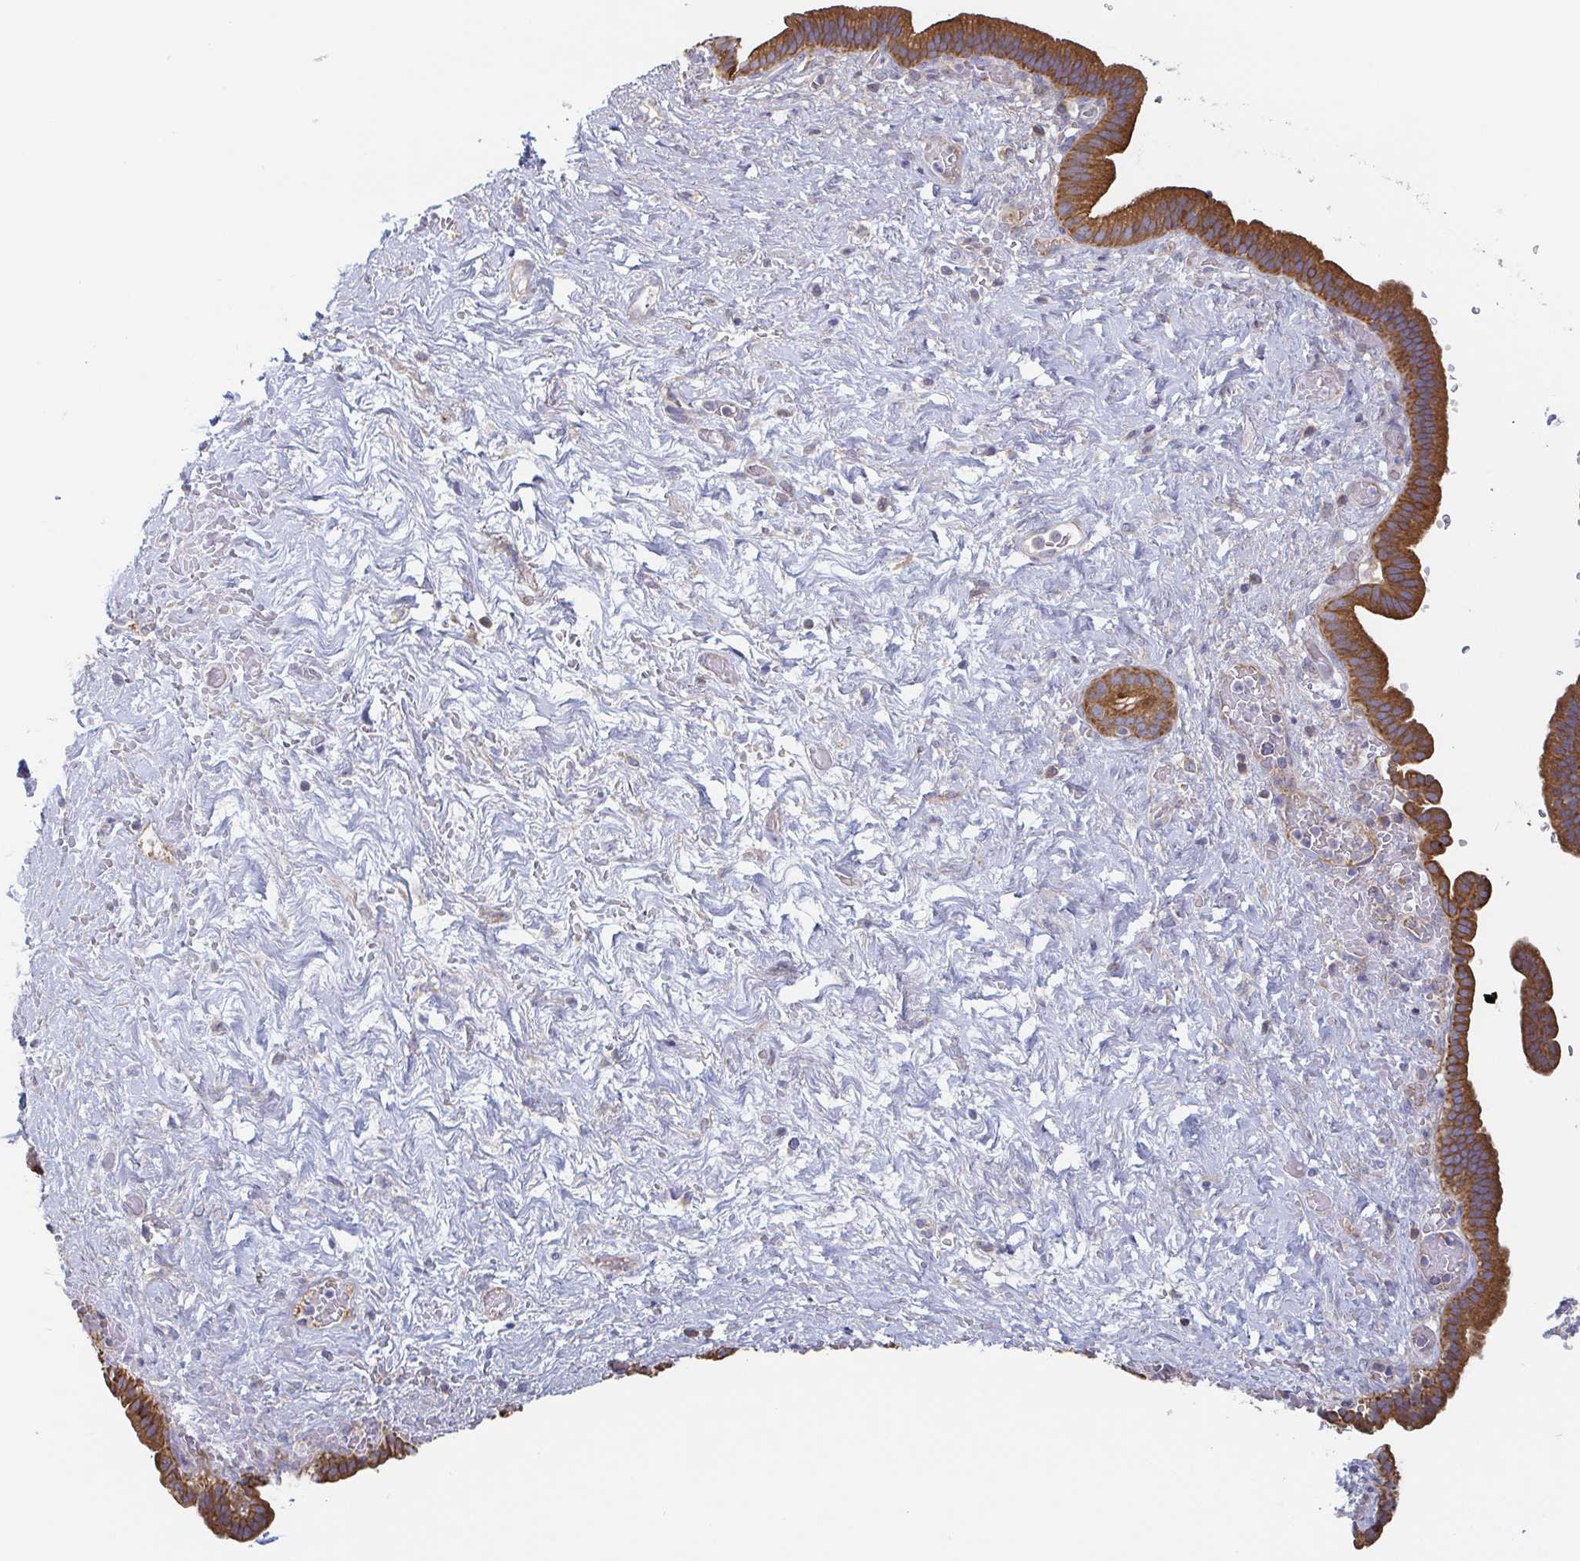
{"staining": {"intensity": "strong", "quantity": ">75%", "location": "cytoplasmic/membranous"}, "tissue": "pancreatic cancer", "cell_type": "Tumor cells", "image_type": "cancer", "snomed": [{"axis": "morphology", "description": "Adenocarcinoma, NOS"}, {"axis": "topography", "description": "Pancreas"}], "caption": "Immunohistochemical staining of adenocarcinoma (pancreatic) shows high levels of strong cytoplasmic/membranous staining in about >75% of tumor cells.", "gene": "TUFT1", "patient": {"sex": "male", "age": 44}}